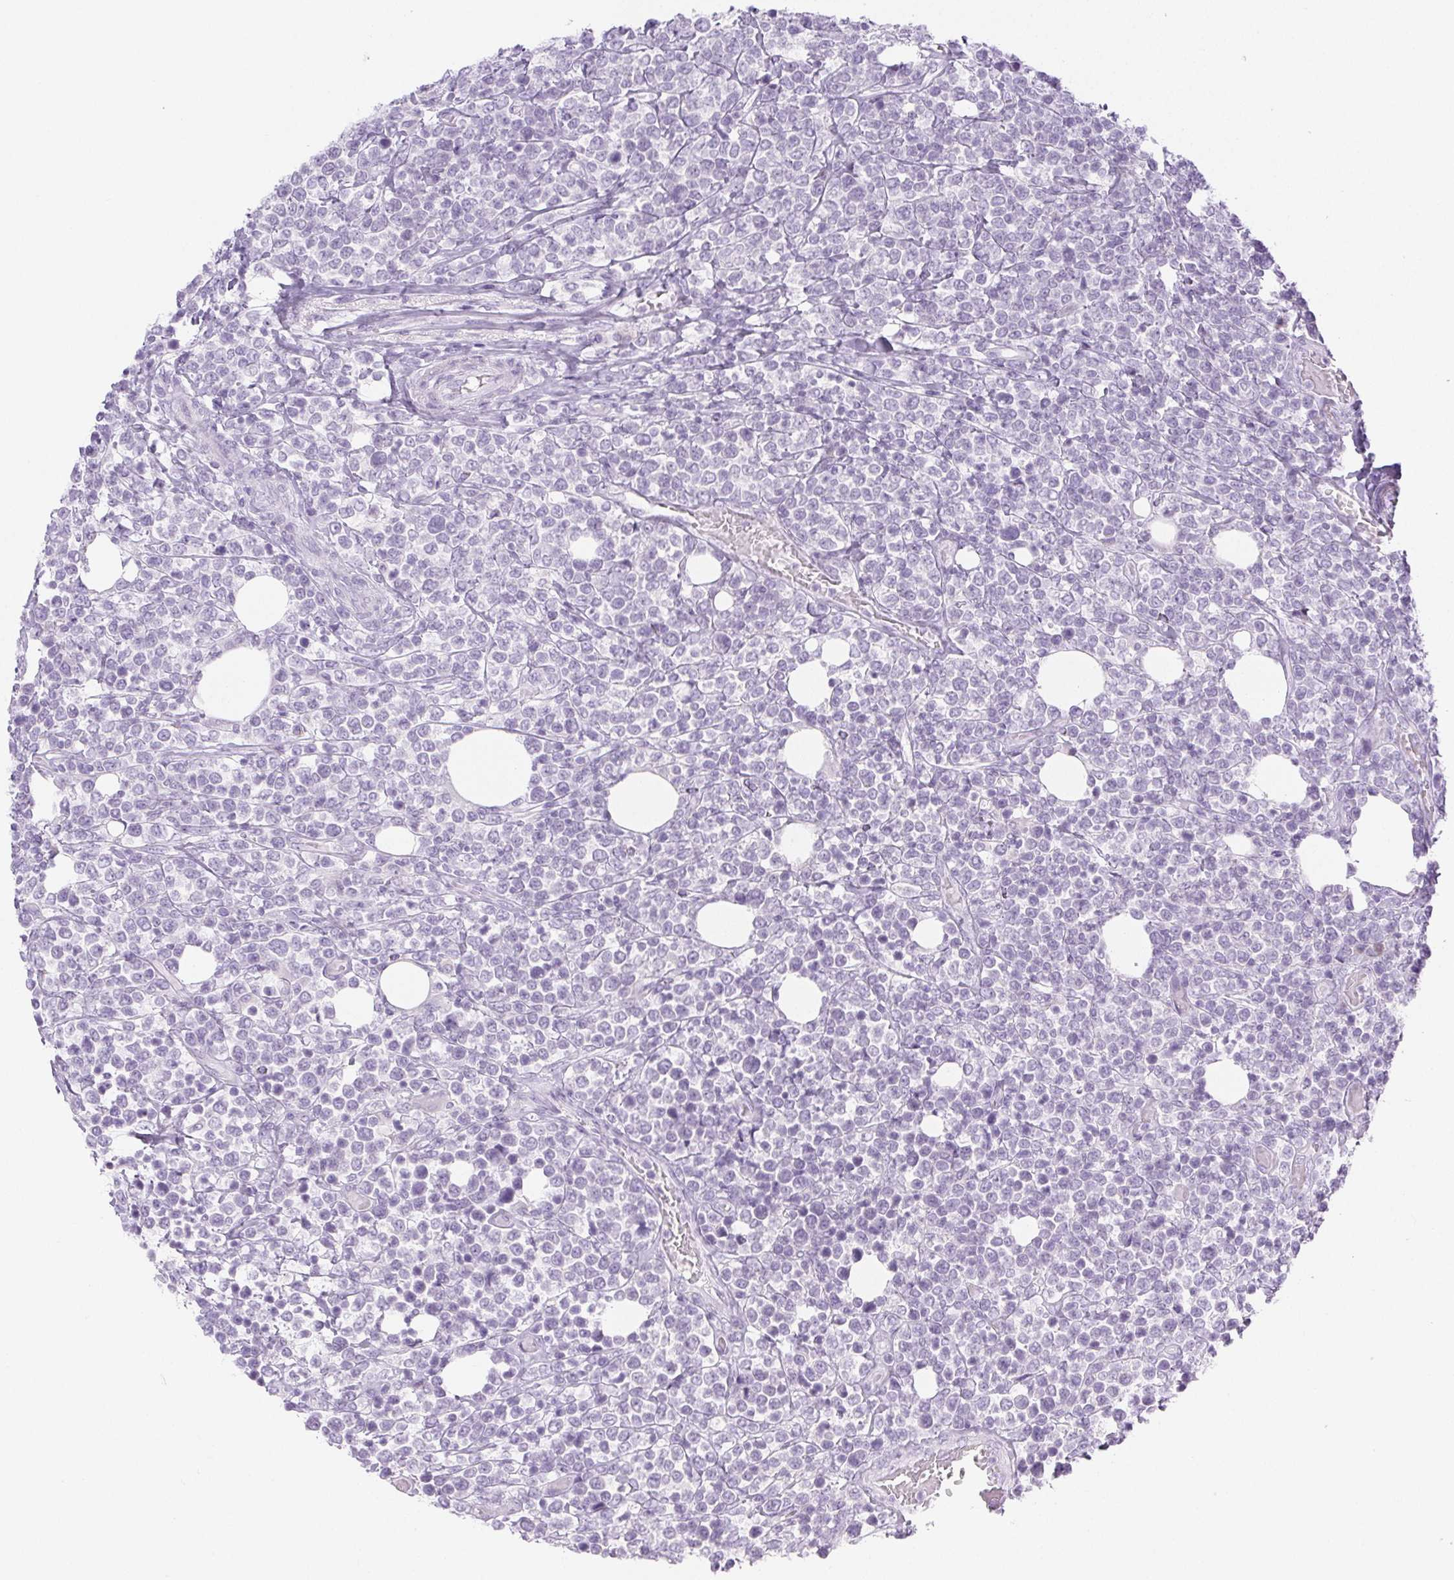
{"staining": {"intensity": "negative", "quantity": "none", "location": "none"}, "tissue": "lymphoma", "cell_type": "Tumor cells", "image_type": "cancer", "snomed": [{"axis": "morphology", "description": "Malignant lymphoma, non-Hodgkin's type, High grade"}, {"axis": "topography", "description": "Soft tissue"}], "caption": "A high-resolution micrograph shows immunohistochemistry staining of lymphoma, which displays no significant positivity in tumor cells.", "gene": "PI3", "patient": {"sex": "female", "age": 56}}